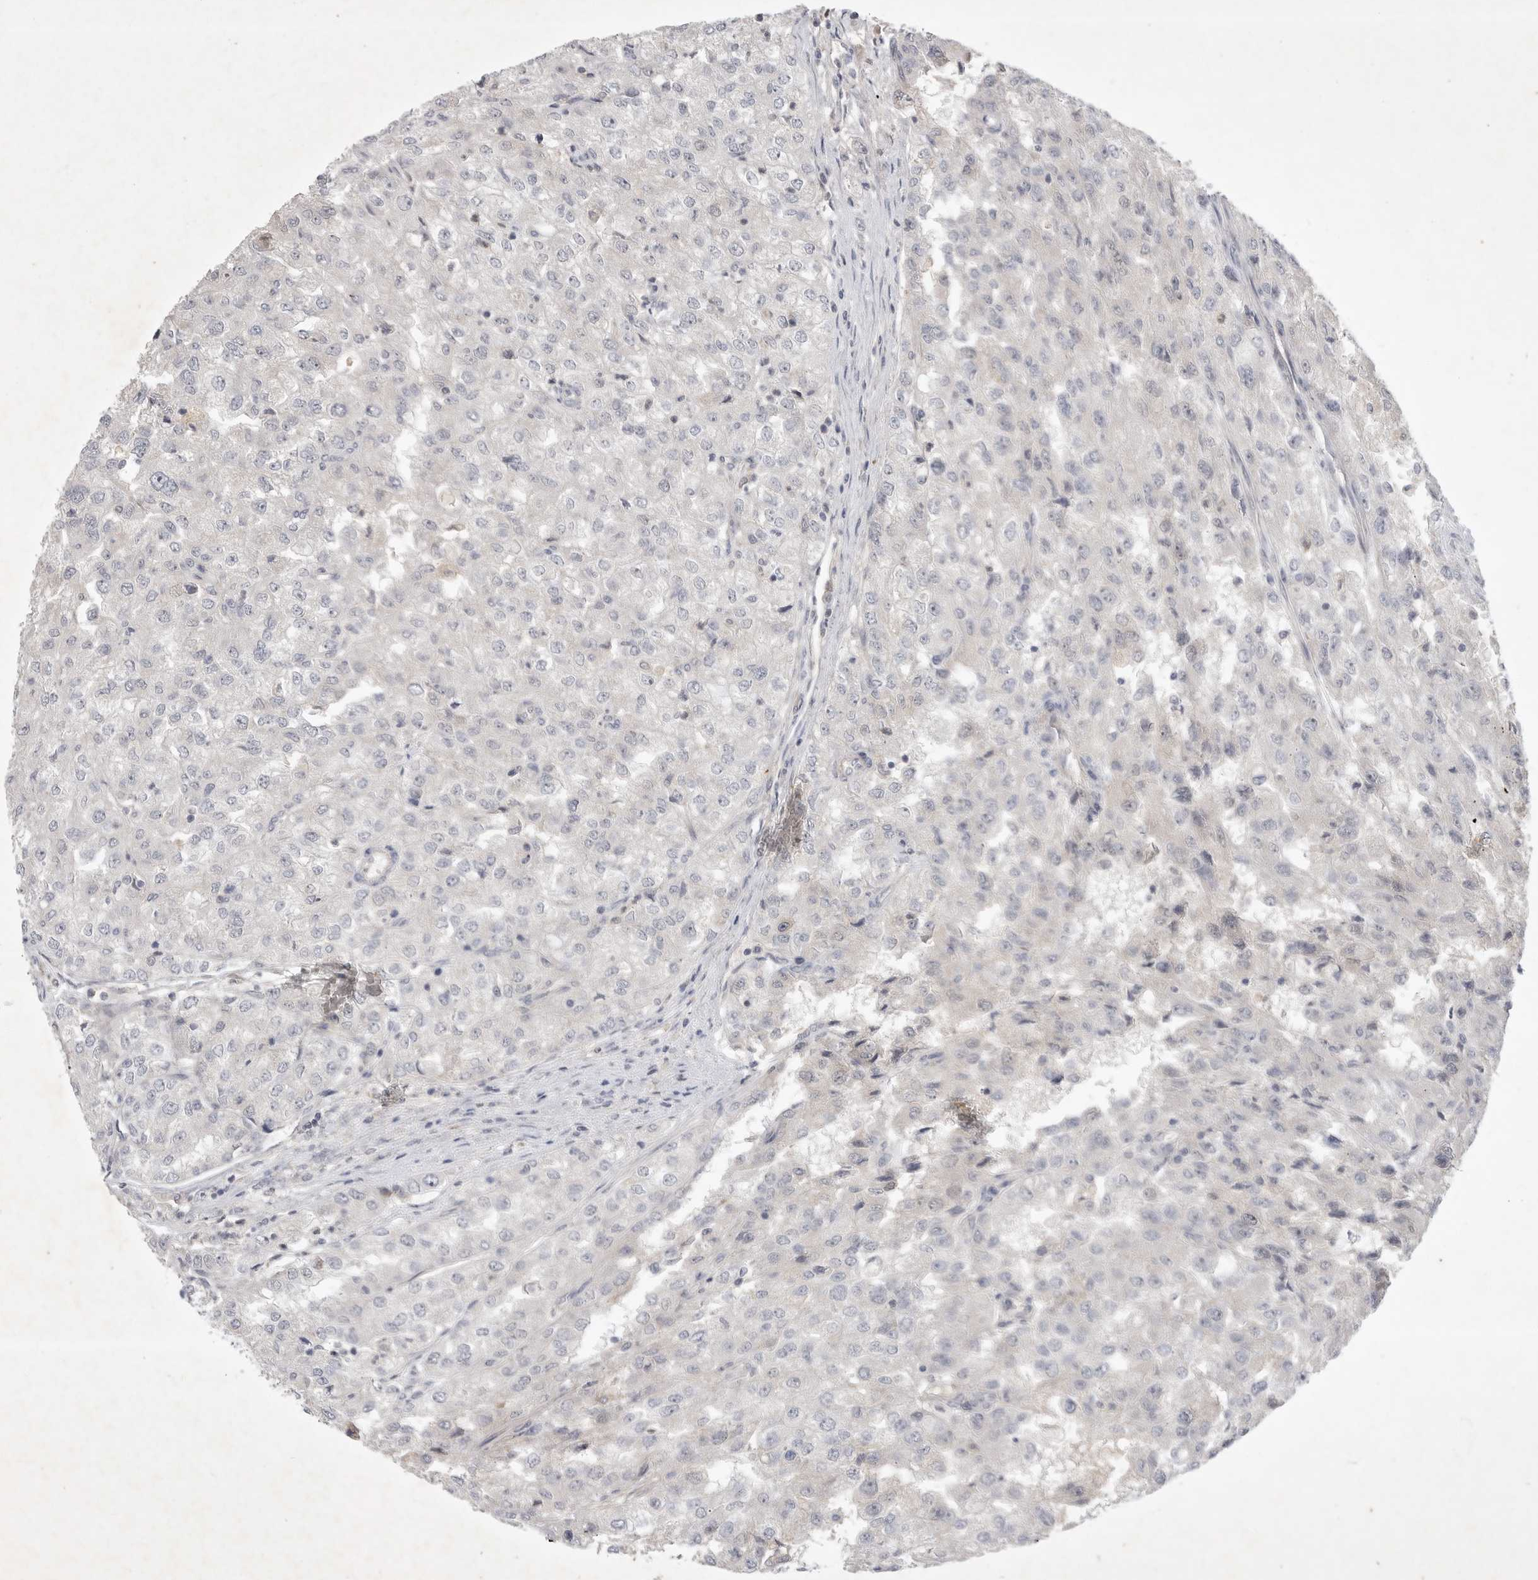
{"staining": {"intensity": "negative", "quantity": "none", "location": "none"}, "tissue": "renal cancer", "cell_type": "Tumor cells", "image_type": "cancer", "snomed": [{"axis": "morphology", "description": "Adenocarcinoma, NOS"}, {"axis": "topography", "description": "Kidney"}], "caption": "Protein analysis of renal cancer (adenocarcinoma) demonstrates no significant expression in tumor cells.", "gene": "ITGAD", "patient": {"sex": "female", "age": 54}}